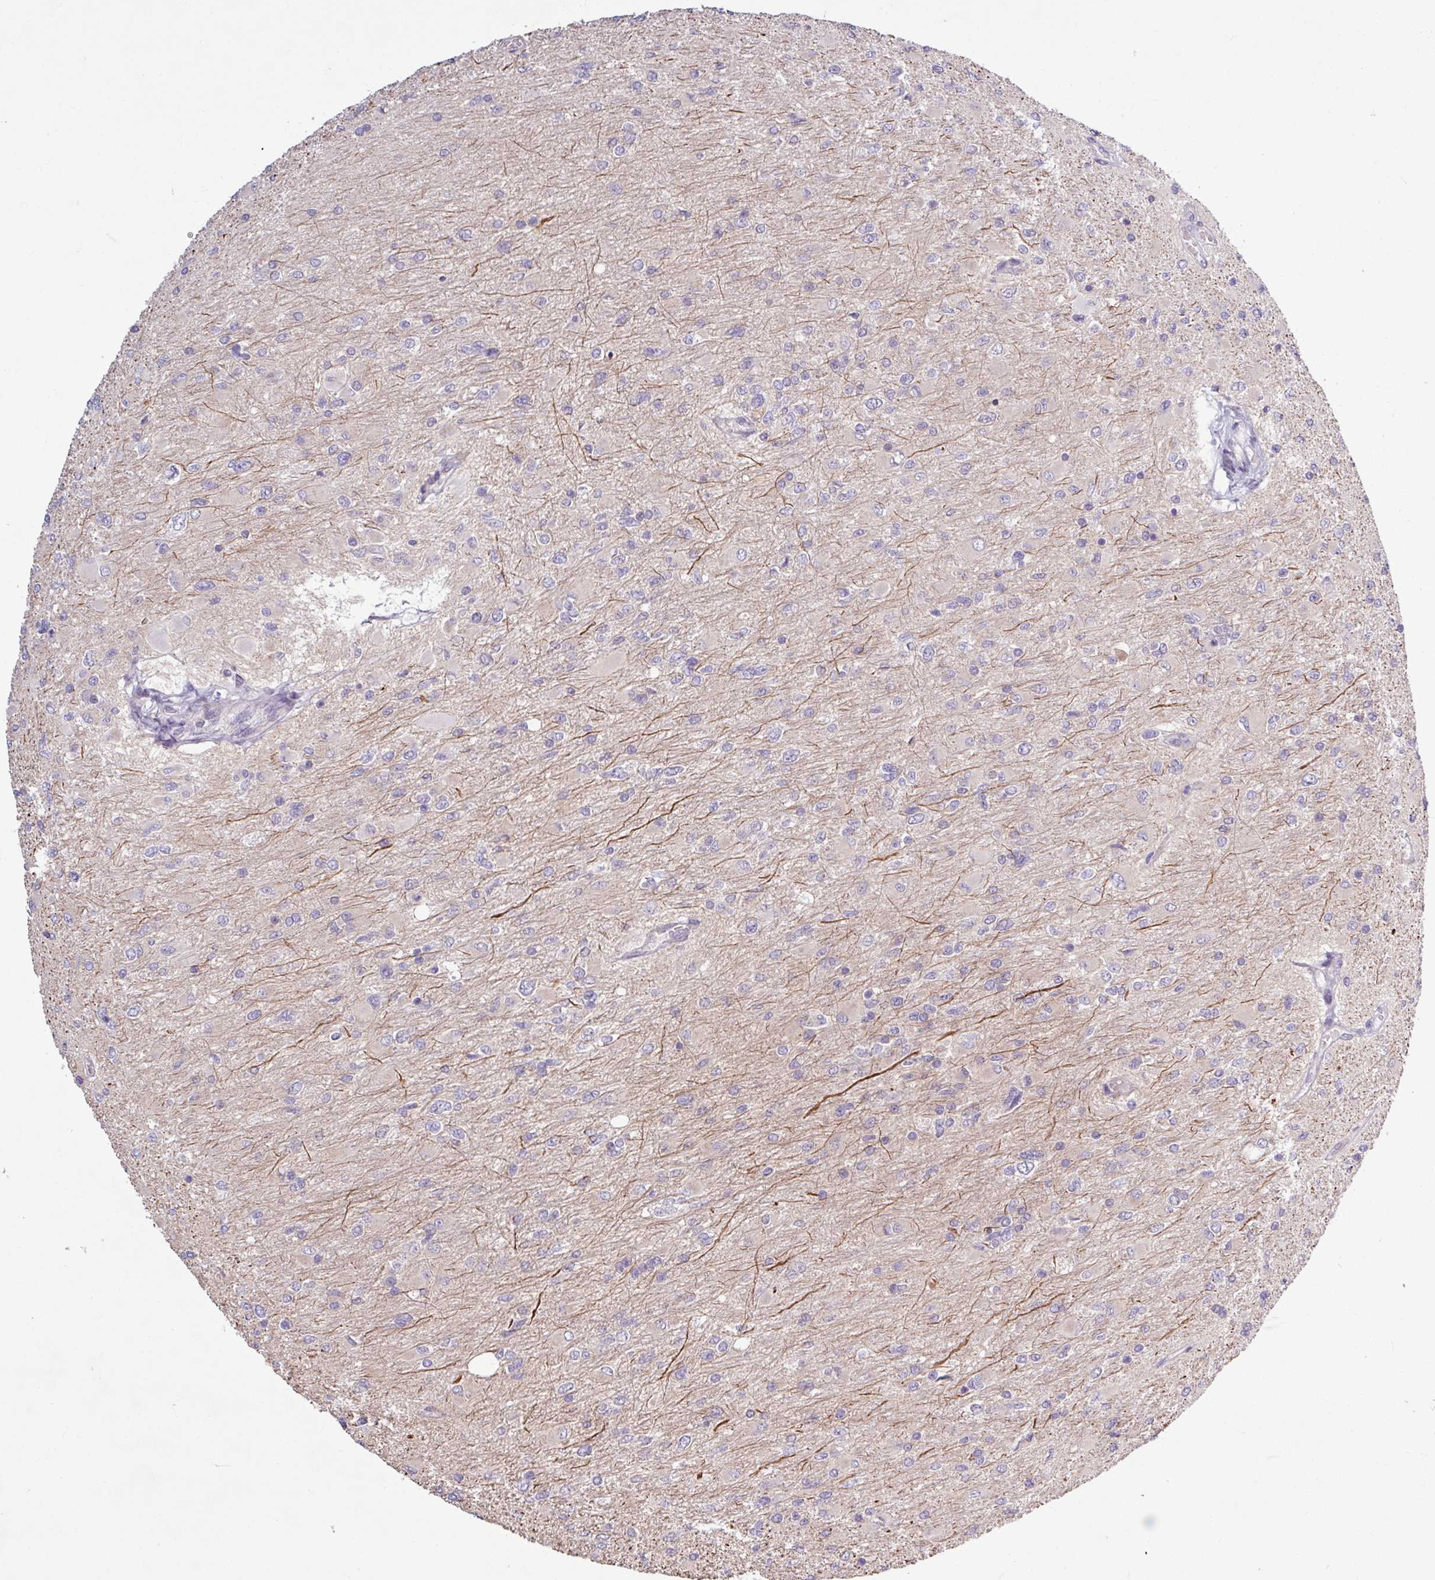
{"staining": {"intensity": "negative", "quantity": "none", "location": "none"}, "tissue": "glioma", "cell_type": "Tumor cells", "image_type": "cancer", "snomed": [{"axis": "morphology", "description": "Glioma, malignant, High grade"}, {"axis": "topography", "description": "Cerebral cortex"}], "caption": "The image displays no staining of tumor cells in glioma. (Stains: DAB immunohistochemistry (IHC) with hematoxylin counter stain, Microscopy: brightfield microscopy at high magnification).", "gene": "OGFOD3", "patient": {"sex": "female", "age": 36}}